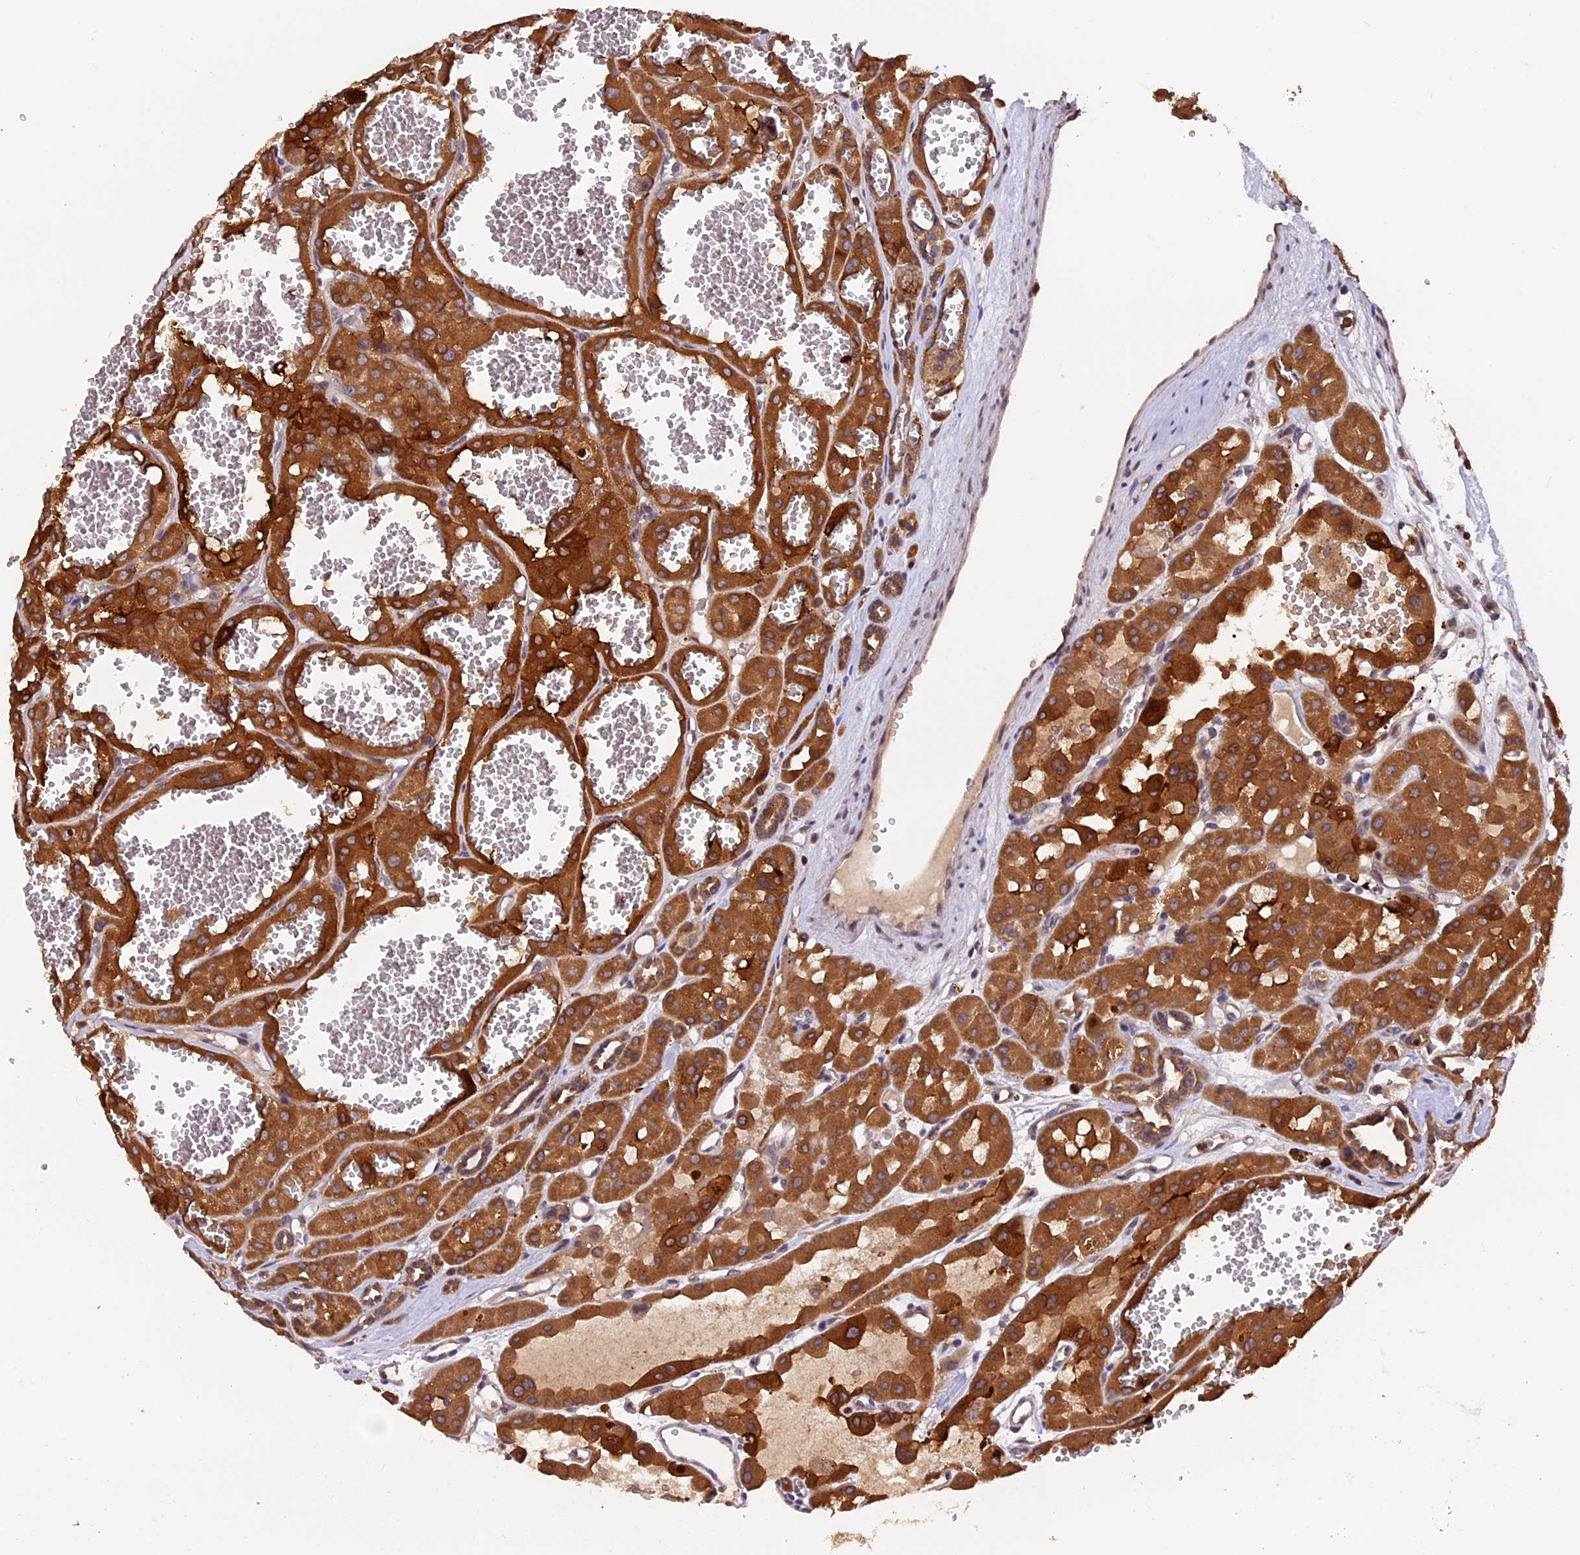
{"staining": {"intensity": "strong", "quantity": ">75%", "location": "cytoplasmic/membranous"}, "tissue": "renal cancer", "cell_type": "Tumor cells", "image_type": "cancer", "snomed": [{"axis": "morphology", "description": "Carcinoma, NOS"}, {"axis": "topography", "description": "Kidney"}], "caption": "Immunohistochemistry micrograph of renal carcinoma stained for a protein (brown), which demonstrates high levels of strong cytoplasmic/membranous expression in about >75% of tumor cells.", "gene": "PKD2L2", "patient": {"sex": "female", "age": 75}}